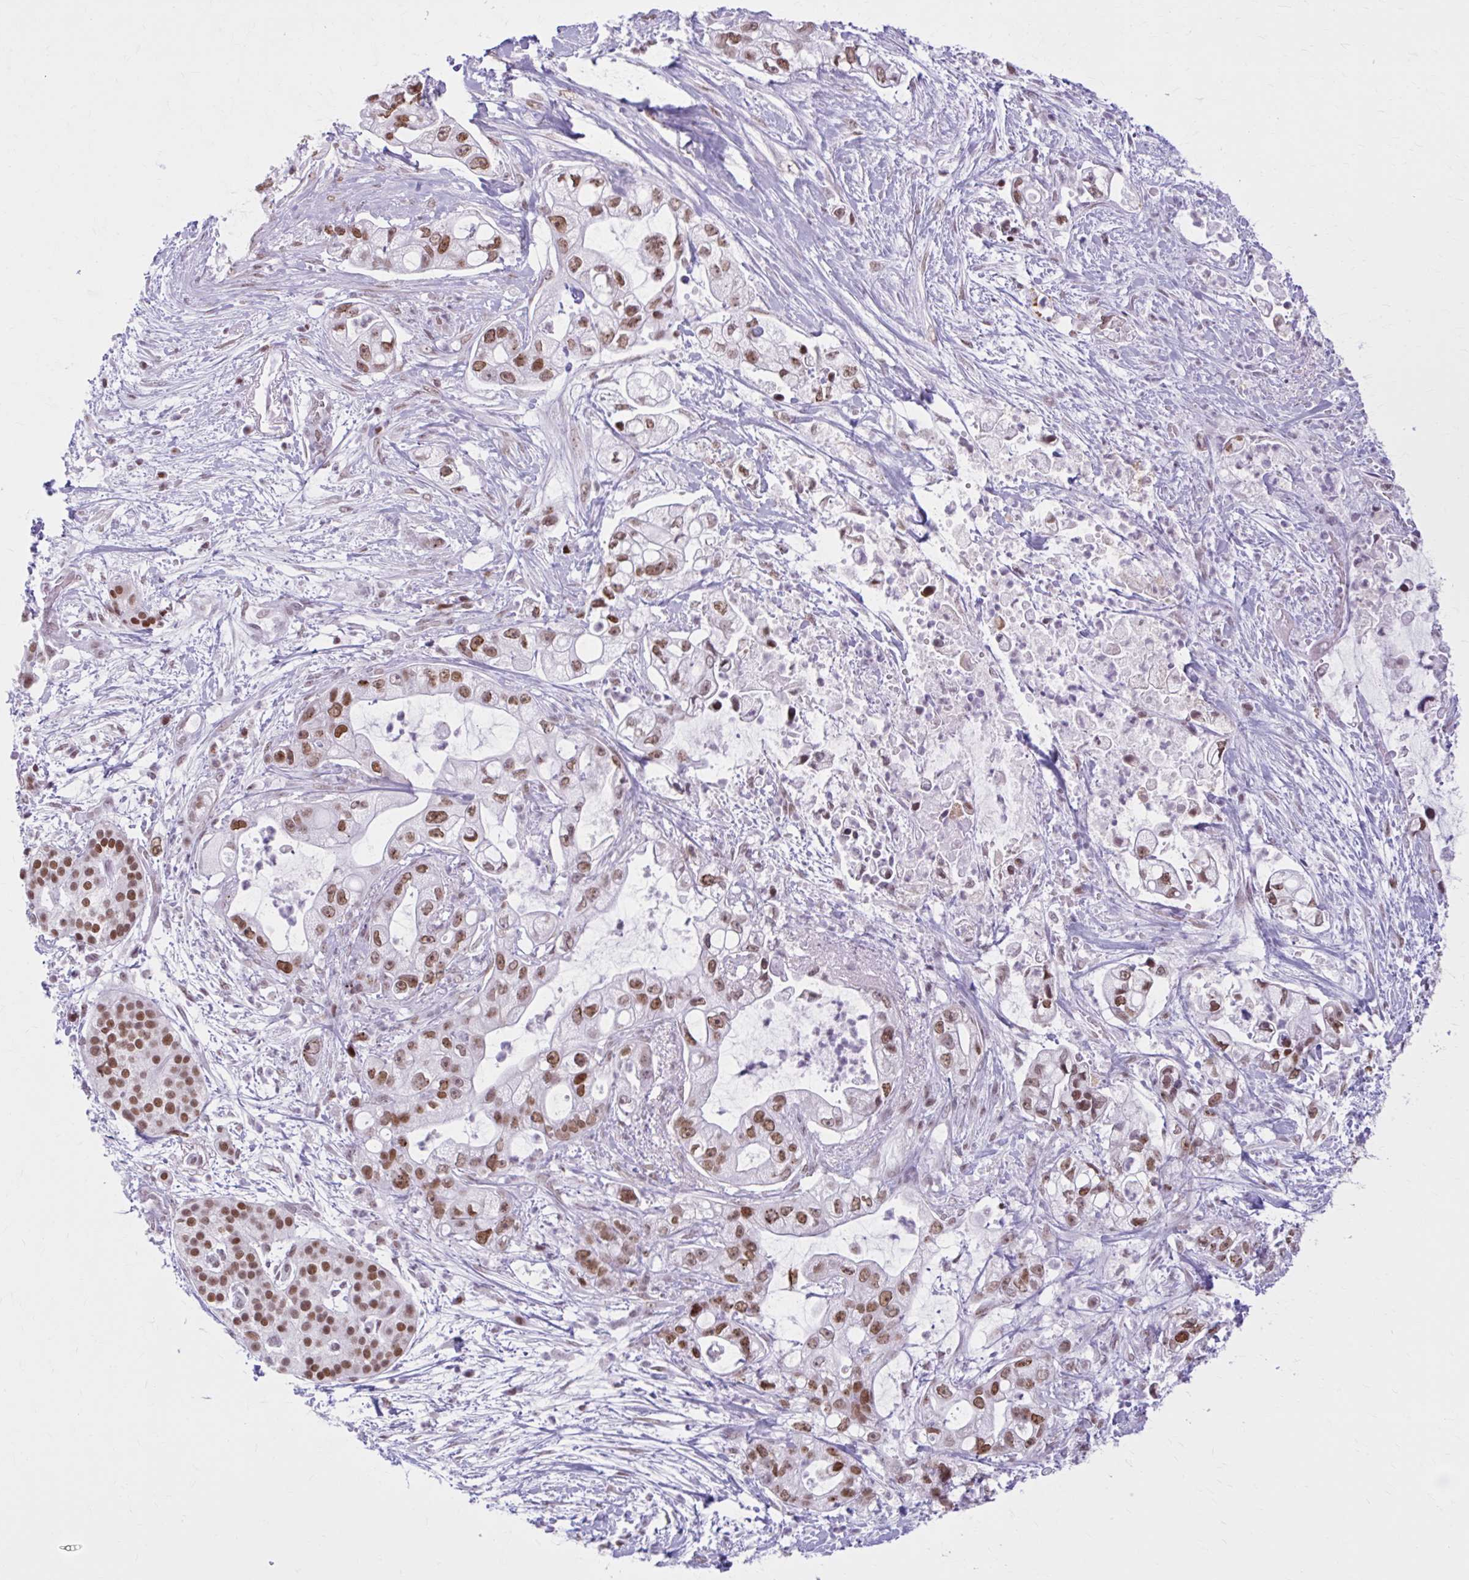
{"staining": {"intensity": "moderate", "quantity": ">75%", "location": "nuclear"}, "tissue": "pancreatic cancer", "cell_type": "Tumor cells", "image_type": "cancer", "snomed": [{"axis": "morphology", "description": "Adenocarcinoma, NOS"}, {"axis": "topography", "description": "Pancreas"}], "caption": "Immunohistochemistry (DAB (3,3'-diaminobenzidine)) staining of pancreatic cancer demonstrates moderate nuclear protein staining in about >75% of tumor cells.", "gene": "PABIR1", "patient": {"sex": "female", "age": 69}}